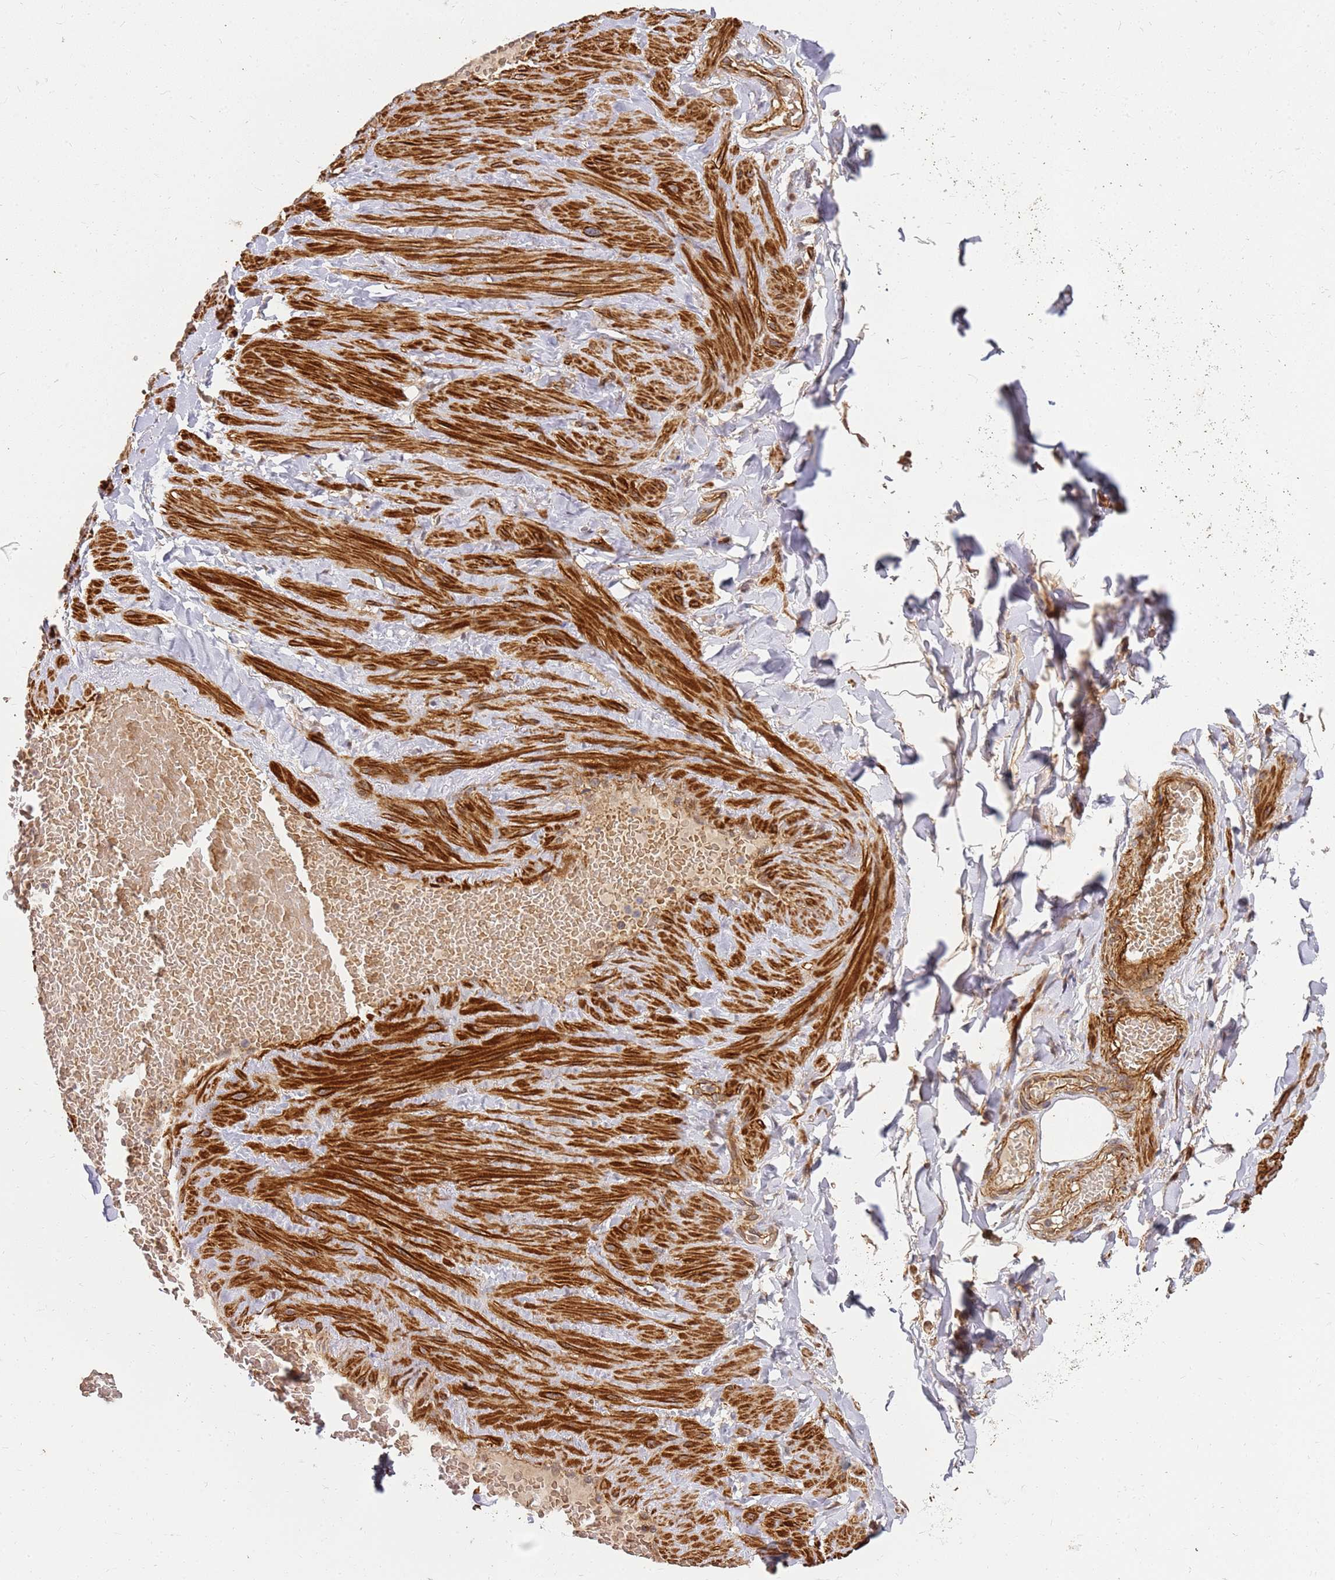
{"staining": {"intensity": "negative", "quantity": "none", "location": "none"}, "tissue": "soft tissue", "cell_type": "Chondrocytes", "image_type": "normal", "snomed": [{"axis": "morphology", "description": "Normal tissue, NOS"}, {"axis": "topography", "description": "Soft tissue"}, {"axis": "topography", "description": "Vascular tissue"}], "caption": "Chondrocytes show no significant protein staining in benign soft tissue. (DAB immunohistochemistry visualized using brightfield microscopy, high magnification).", "gene": "ST18", "patient": {"sex": "male", "age": 54}}